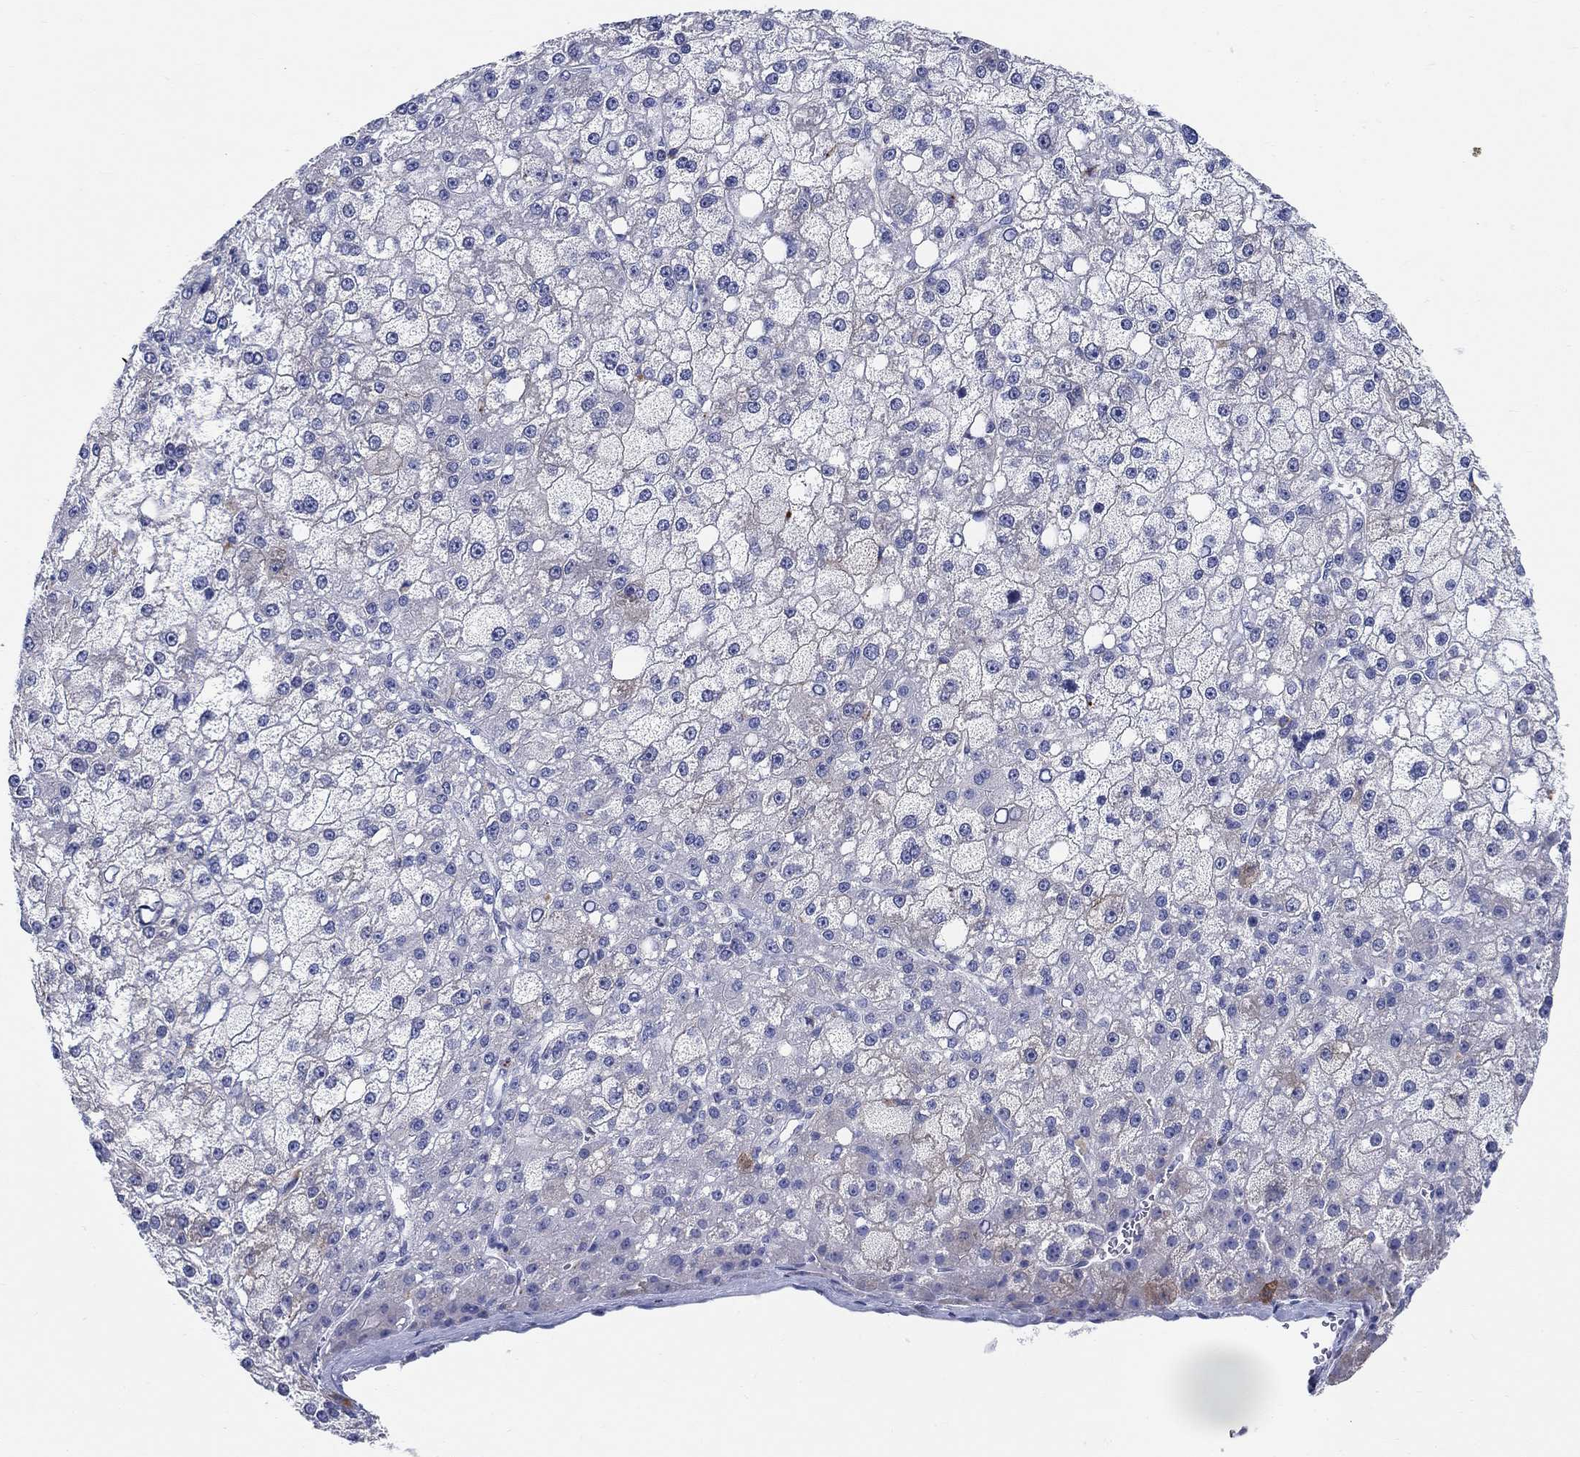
{"staining": {"intensity": "negative", "quantity": "none", "location": "none"}, "tissue": "liver cancer", "cell_type": "Tumor cells", "image_type": "cancer", "snomed": [{"axis": "morphology", "description": "Carcinoma, Hepatocellular, NOS"}, {"axis": "topography", "description": "Liver"}], "caption": "The micrograph shows no significant staining in tumor cells of hepatocellular carcinoma (liver).", "gene": "RAP1GAP", "patient": {"sex": "male", "age": 67}}